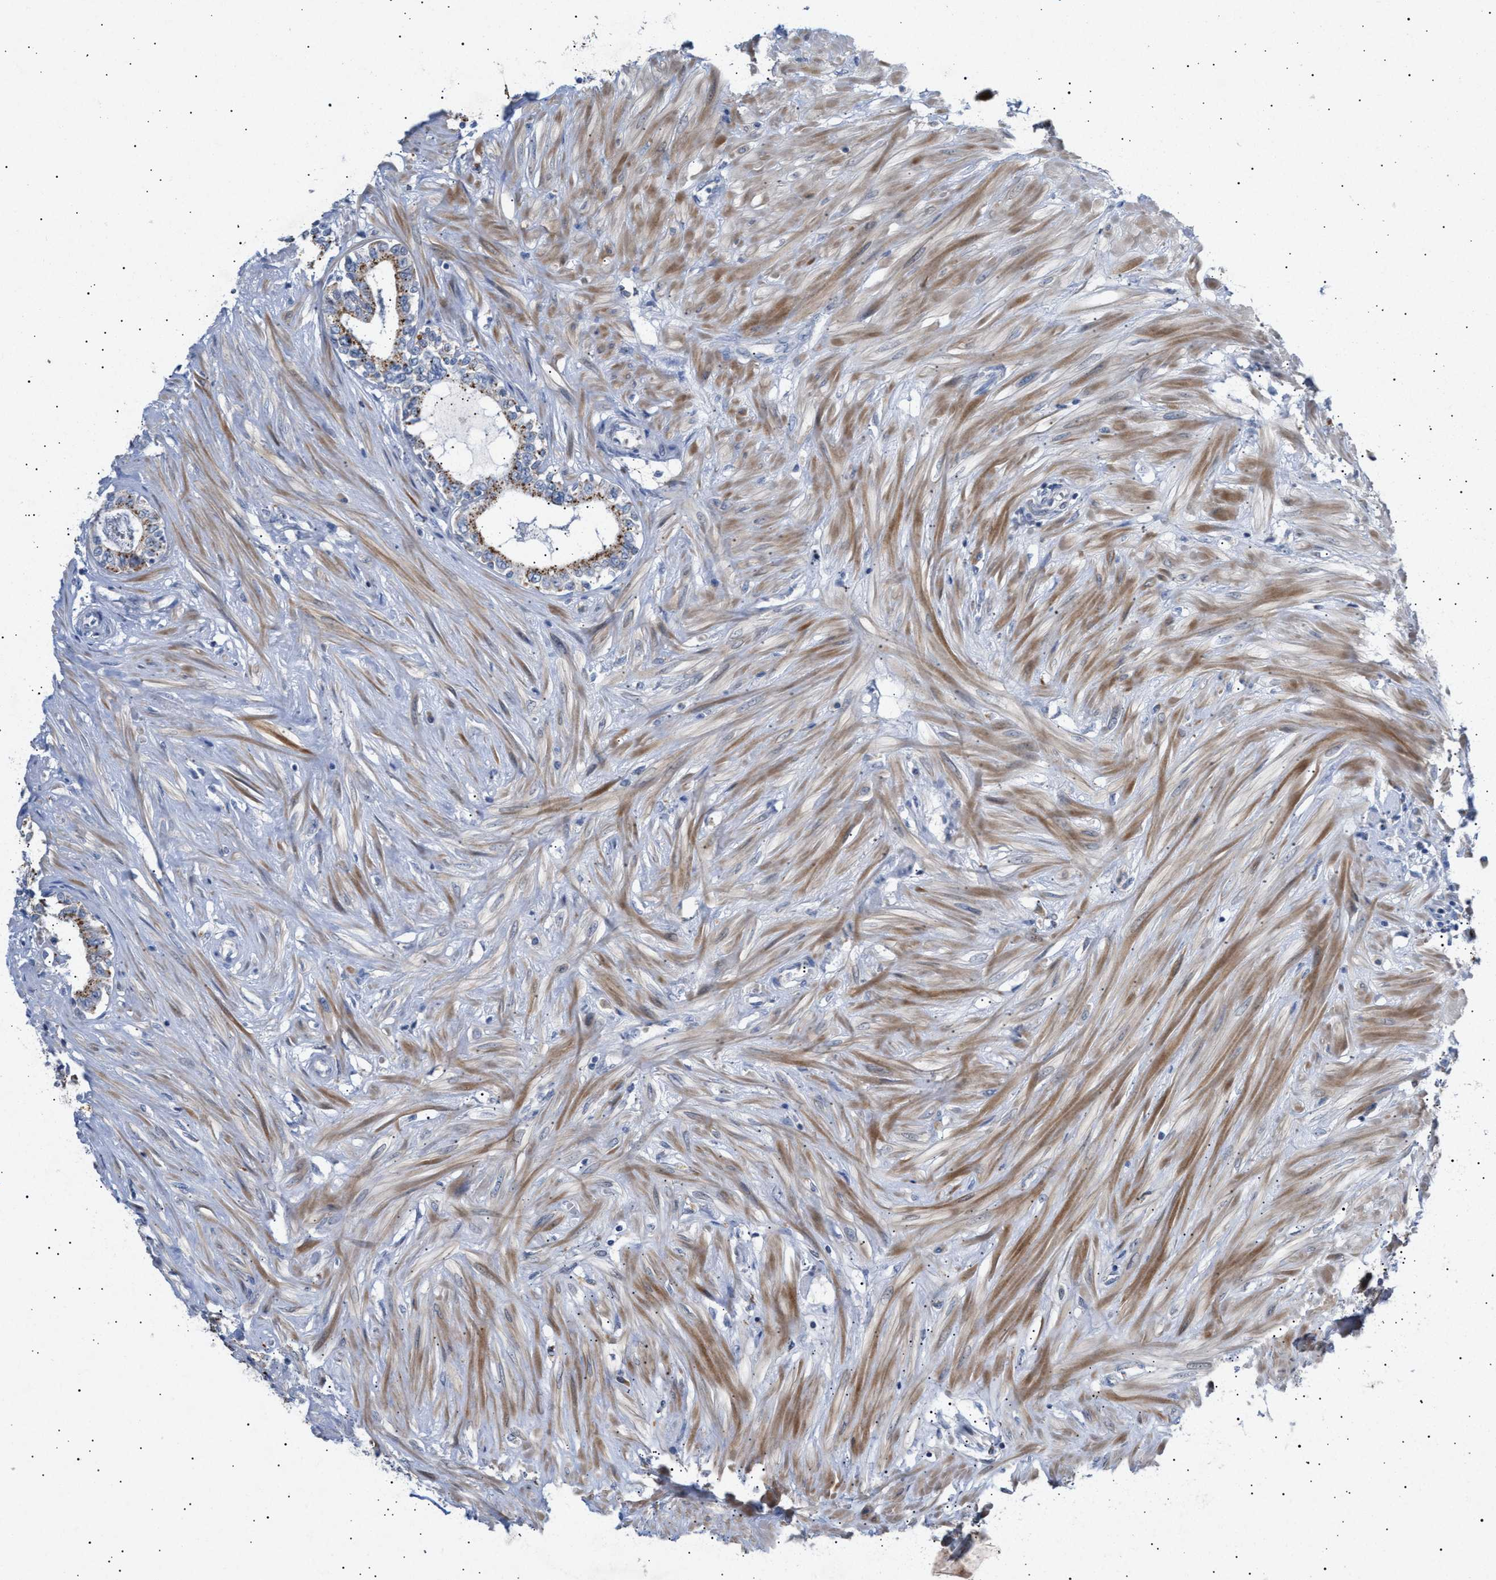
{"staining": {"intensity": "moderate", "quantity": "<25%", "location": "cytoplasmic/membranous"}, "tissue": "seminal vesicle", "cell_type": "Glandular cells", "image_type": "normal", "snomed": [{"axis": "morphology", "description": "Normal tissue, NOS"}, {"axis": "morphology", "description": "Adenocarcinoma, High grade"}, {"axis": "topography", "description": "Prostate"}, {"axis": "topography", "description": "Seminal veicle"}], "caption": "Seminal vesicle stained for a protein displays moderate cytoplasmic/membranous positivity in glandular cells. (Brightfield microscopy of DAB IHC at high magnification).", "gene": "SIRT5", "patient": {"sex": "male", "age": 55}}